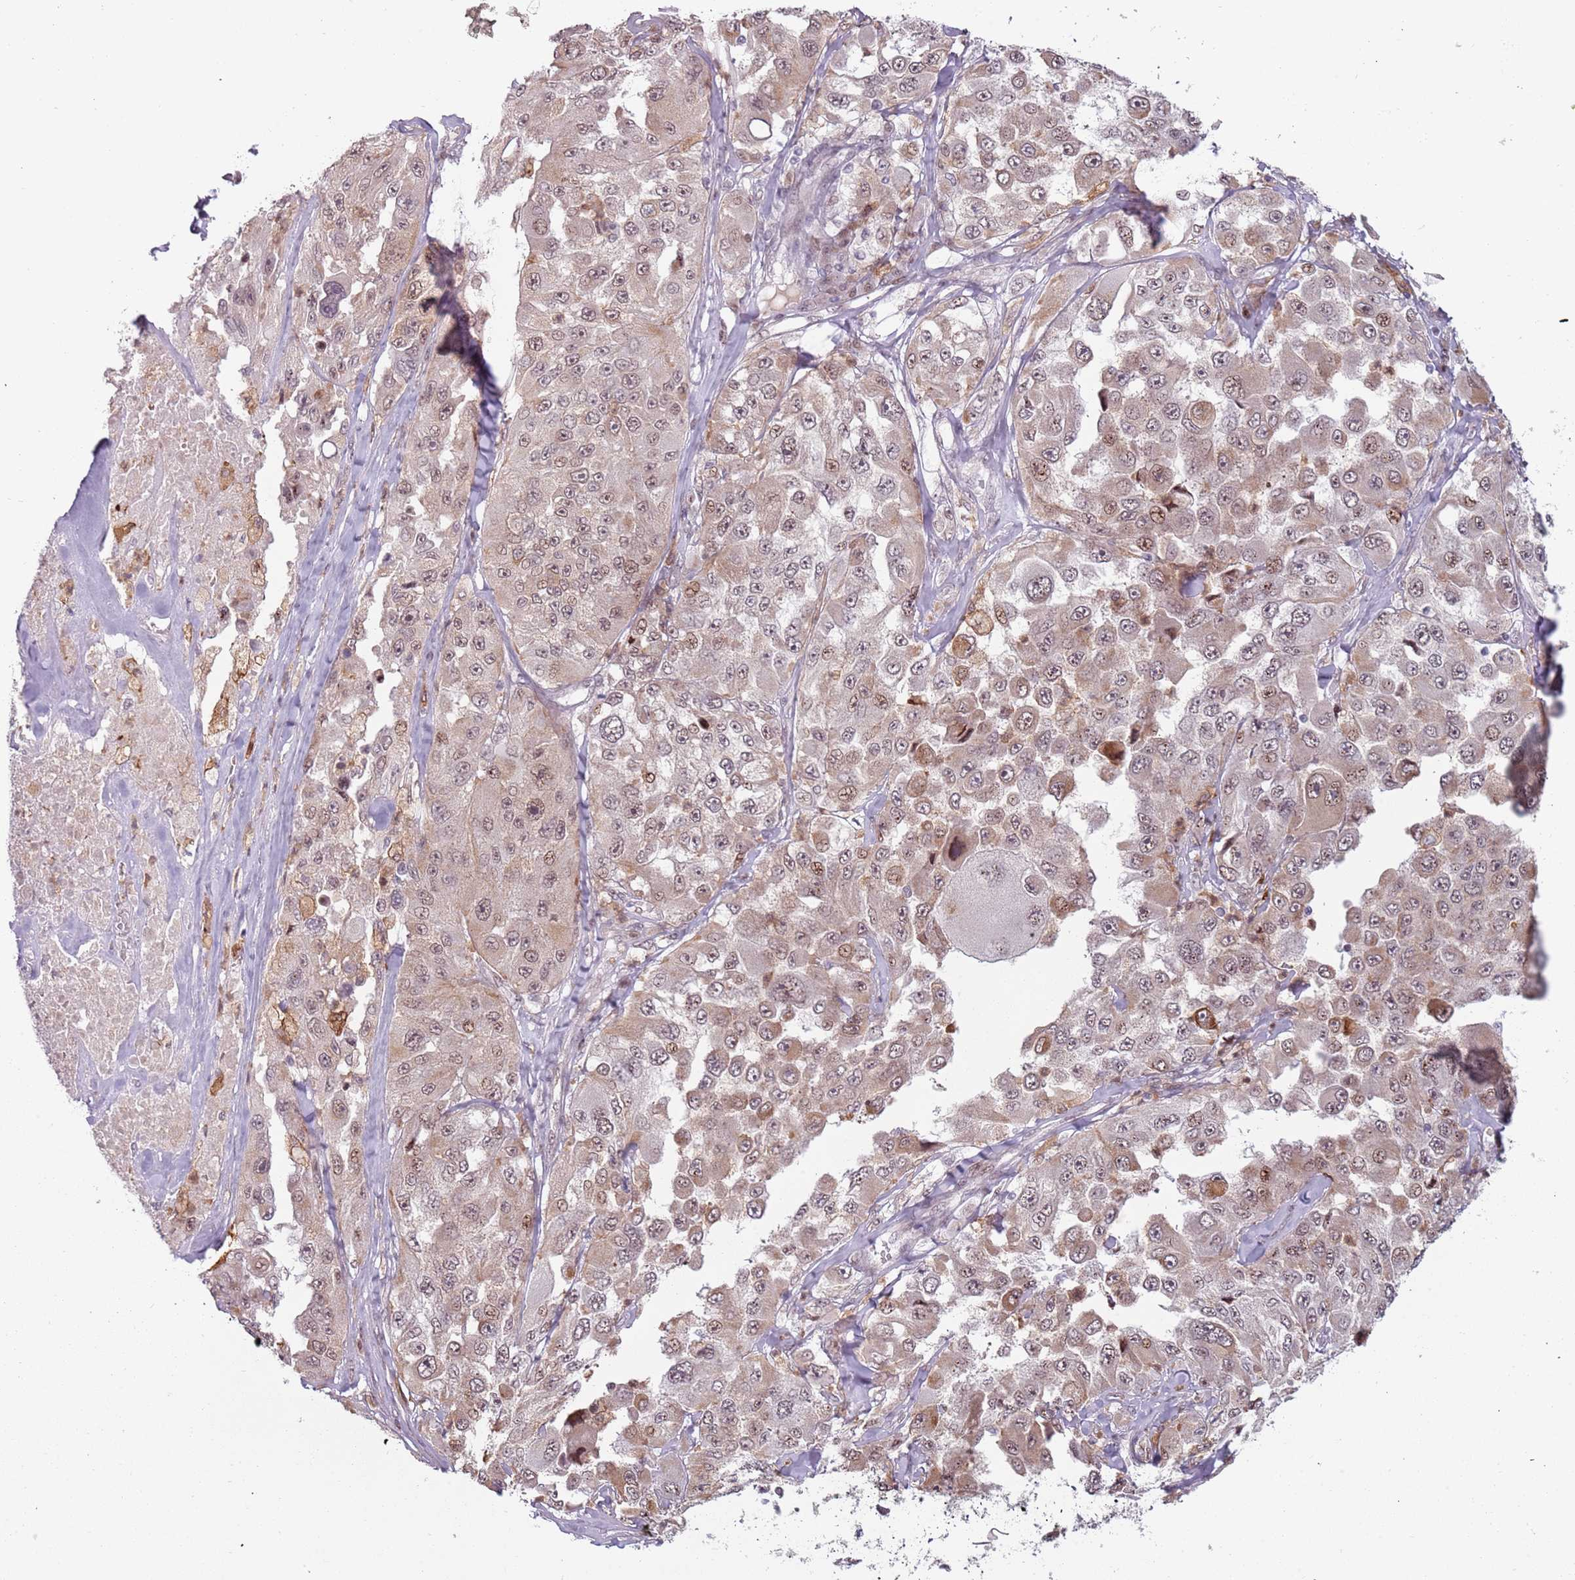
{"staining": {"intensity": "moderate", "quantity": ">75%", "location": "cytoplasmic/membranous,nuclear"}, "tissue": "melanoma", "cell_type": "Tumor cells", "image_type": "cancer", "snomed": [{"axis": "morphology", "description": "Malignant melanoma, Metastatic site"}, {"axis": "topography", "description": "Lymph node"}], "caption": "Immunohistochemistry (IHC) (DAB) staining of human melanoma shows moderate cytoplasmic/membranous and nuclear protein positivity in approximately >75% of tumor cells.", "gene": "REXO4", "patient": {"sex": "male", "age": 62}}